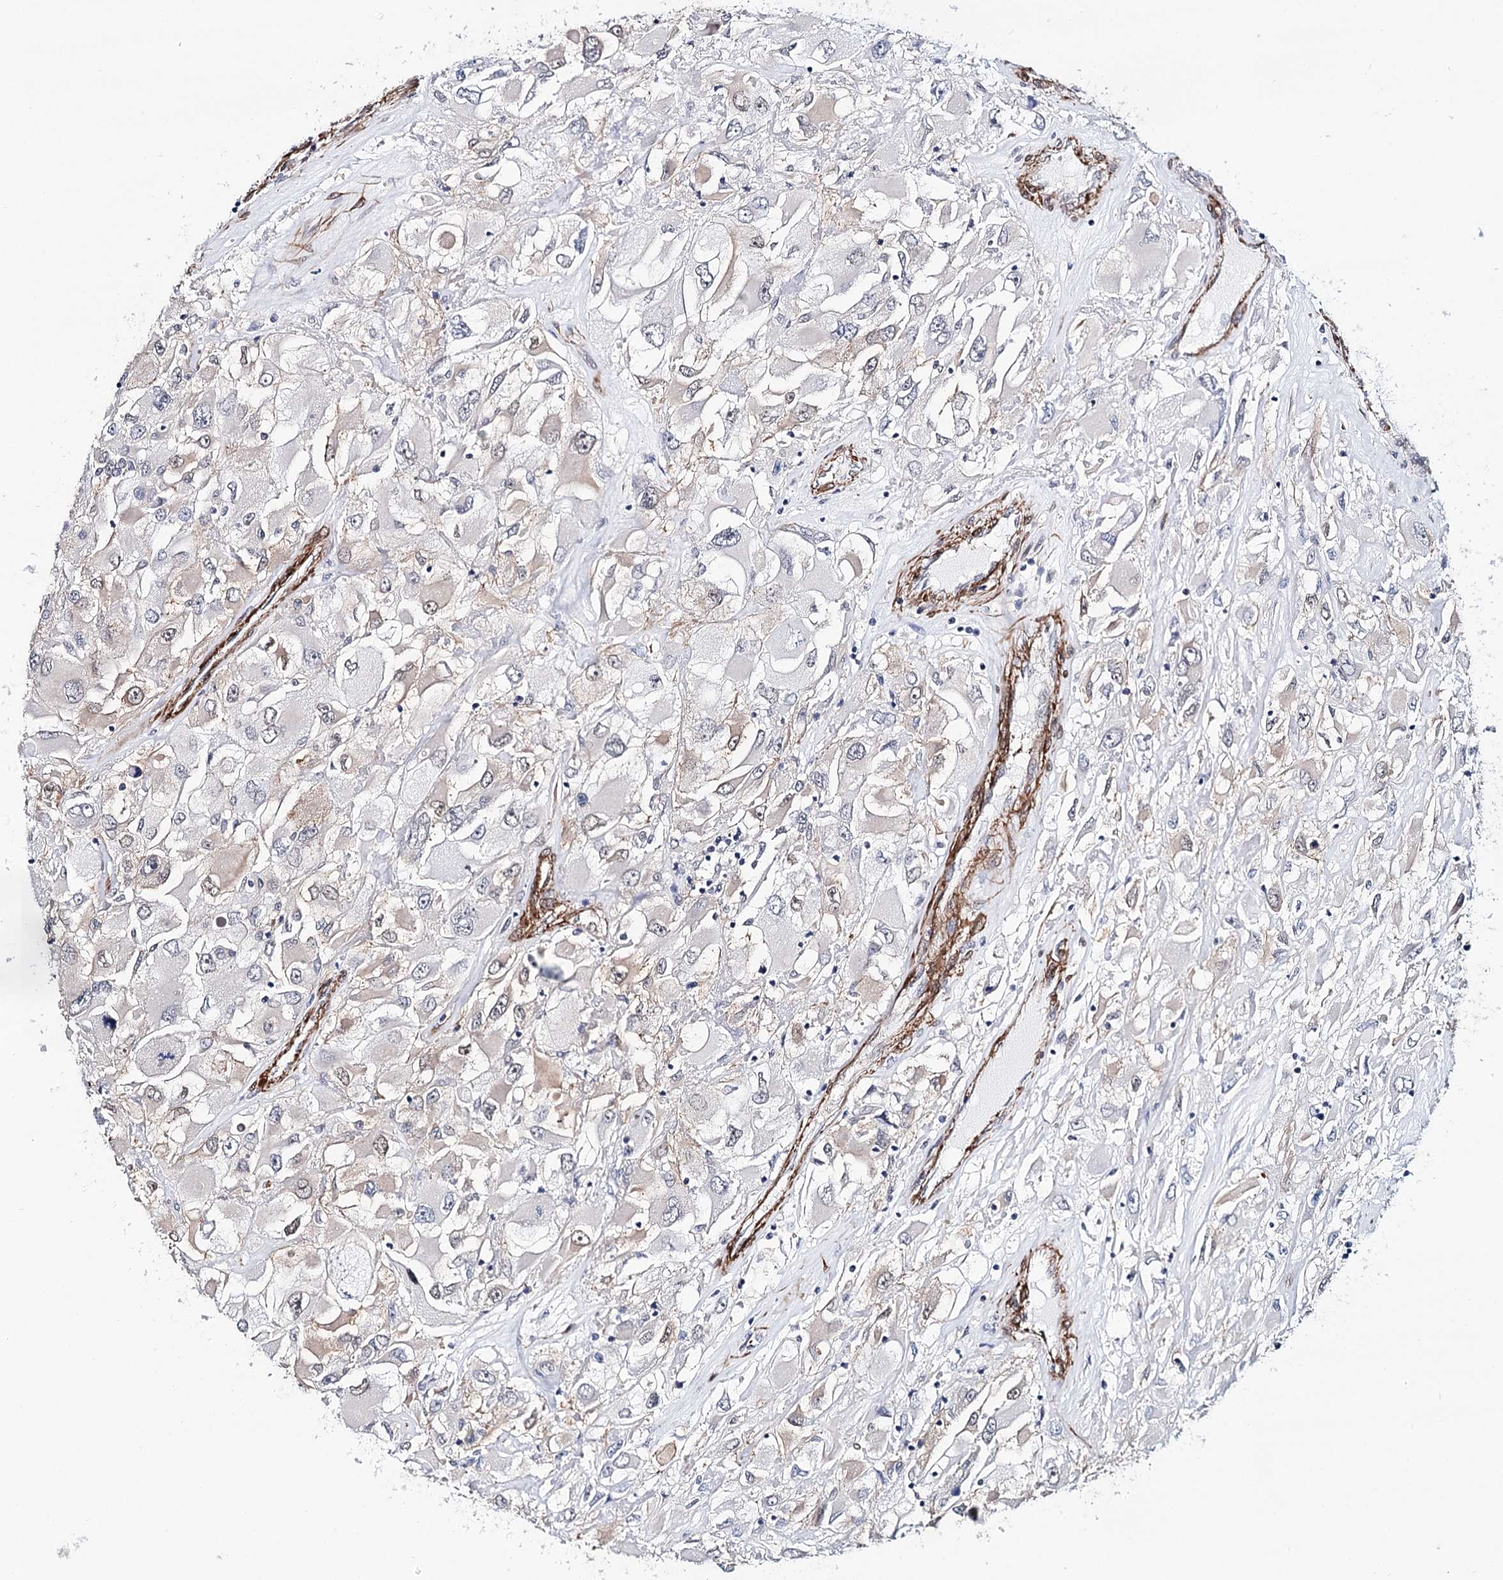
{"staining": {"intensity": "negative", "quantity": "none", "location": "none"}, "tissue": "renal cancer", "cell_type": "Tumor cells", "image_type": "cancer", "snomed": [{"axis": "morphology", "description": "Adenocarcinoma, NOS"}, {"axis": "topography", "description": "Kidney"}], "caption": "Tumor cells show no significant protein positivity in renal cancer.", "gene": "PPP2R5B", "patient": {"sex": "female", "age": 52}}